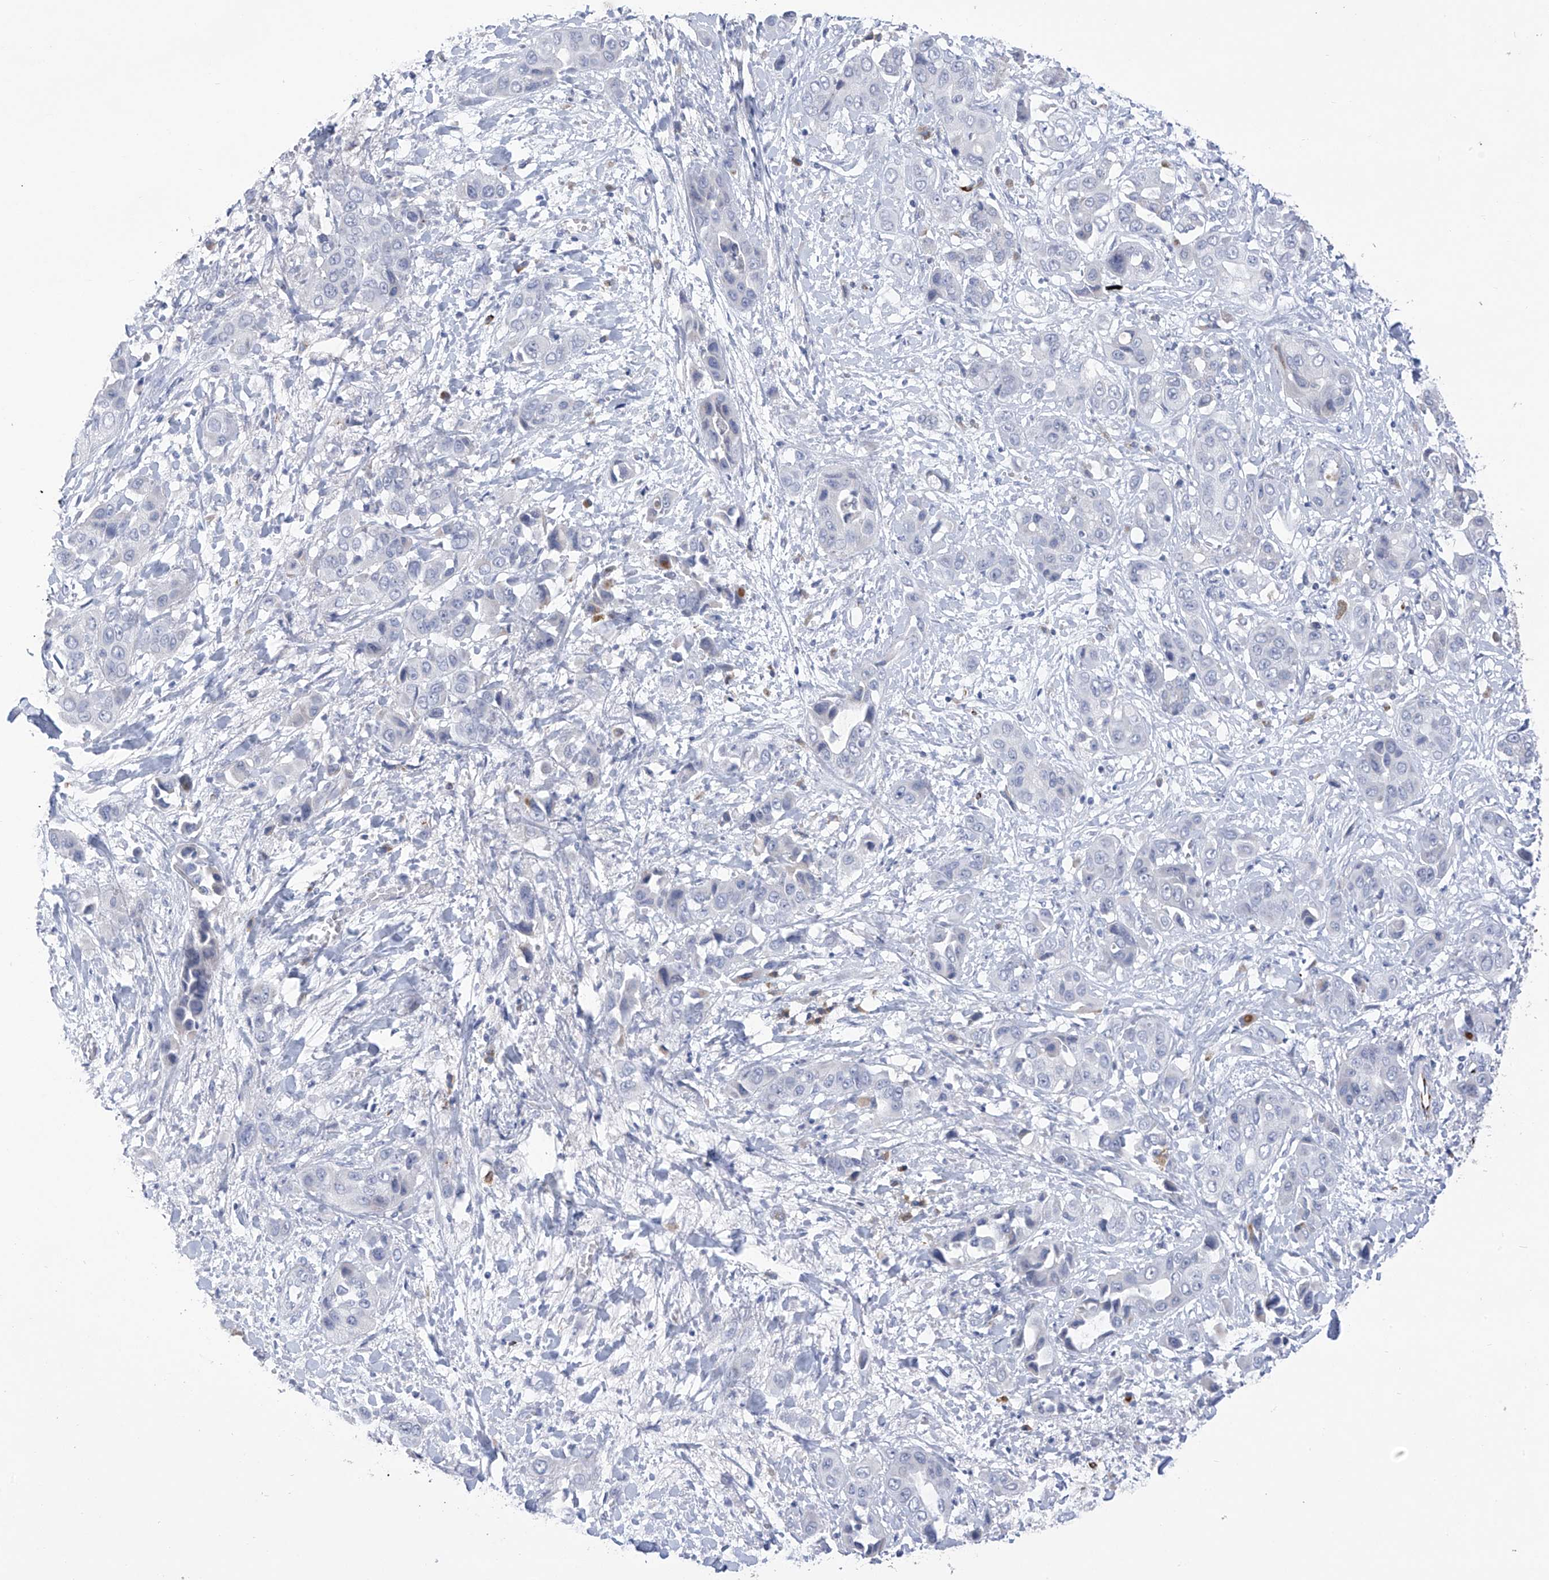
{"staining": {"intensity": "negative", "quantity": "none", "location": "none"}, "tissue": "liver cancer", "cell_type": "Tumor cells", "image_type": "cancer", "snomed": [{"axis": "morphology", "description": "Cholangiocarcinoma"}, {"axis": "topography", "description": "Liver"}], "caption": "There is no significant staining in tumor cells of liver cholangiocarcinoma.", "gene": "SLCO4A1", "patient": {"sex": "female", "age": 52}}